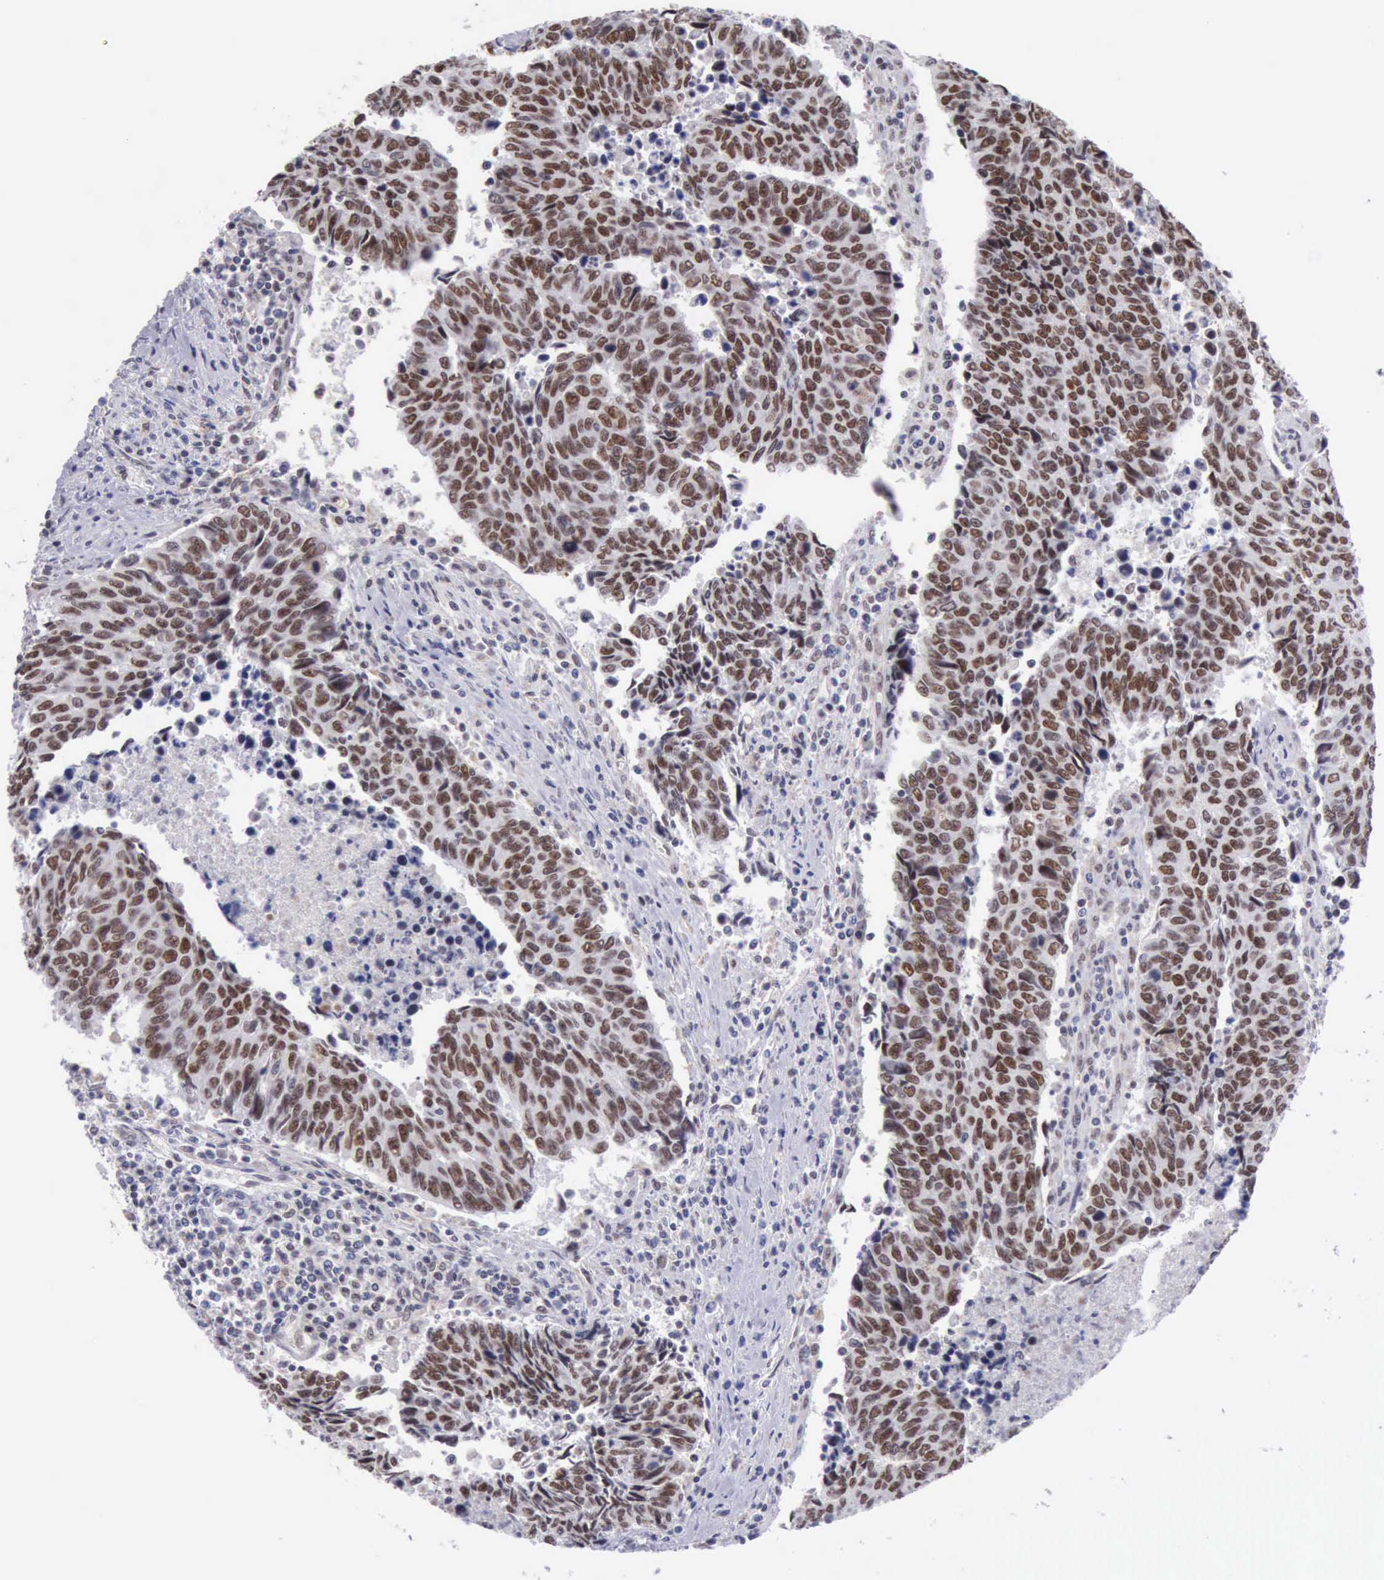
{"staining": {"intensity": "moderate", "quantity": ">75%", "location": "nuclear"}, "tissue": "urothelial cancer", "cell_type": "Tumor cells", "image_type": "cancer", "snomed": [{"axis": "morphology", "description": "Urothelial carcinoma, High grade"}, {"axis": "topography", "description": "Urinary bladder"}], "caption": "Immunohistochemical staining of human urothelial carcinoma (high-grade) reveals moderate nuclear protein staining in approximately >75% of tumor cells.", "gene": "ERCC4", "patient": {"sex": "male", "age": 86}}